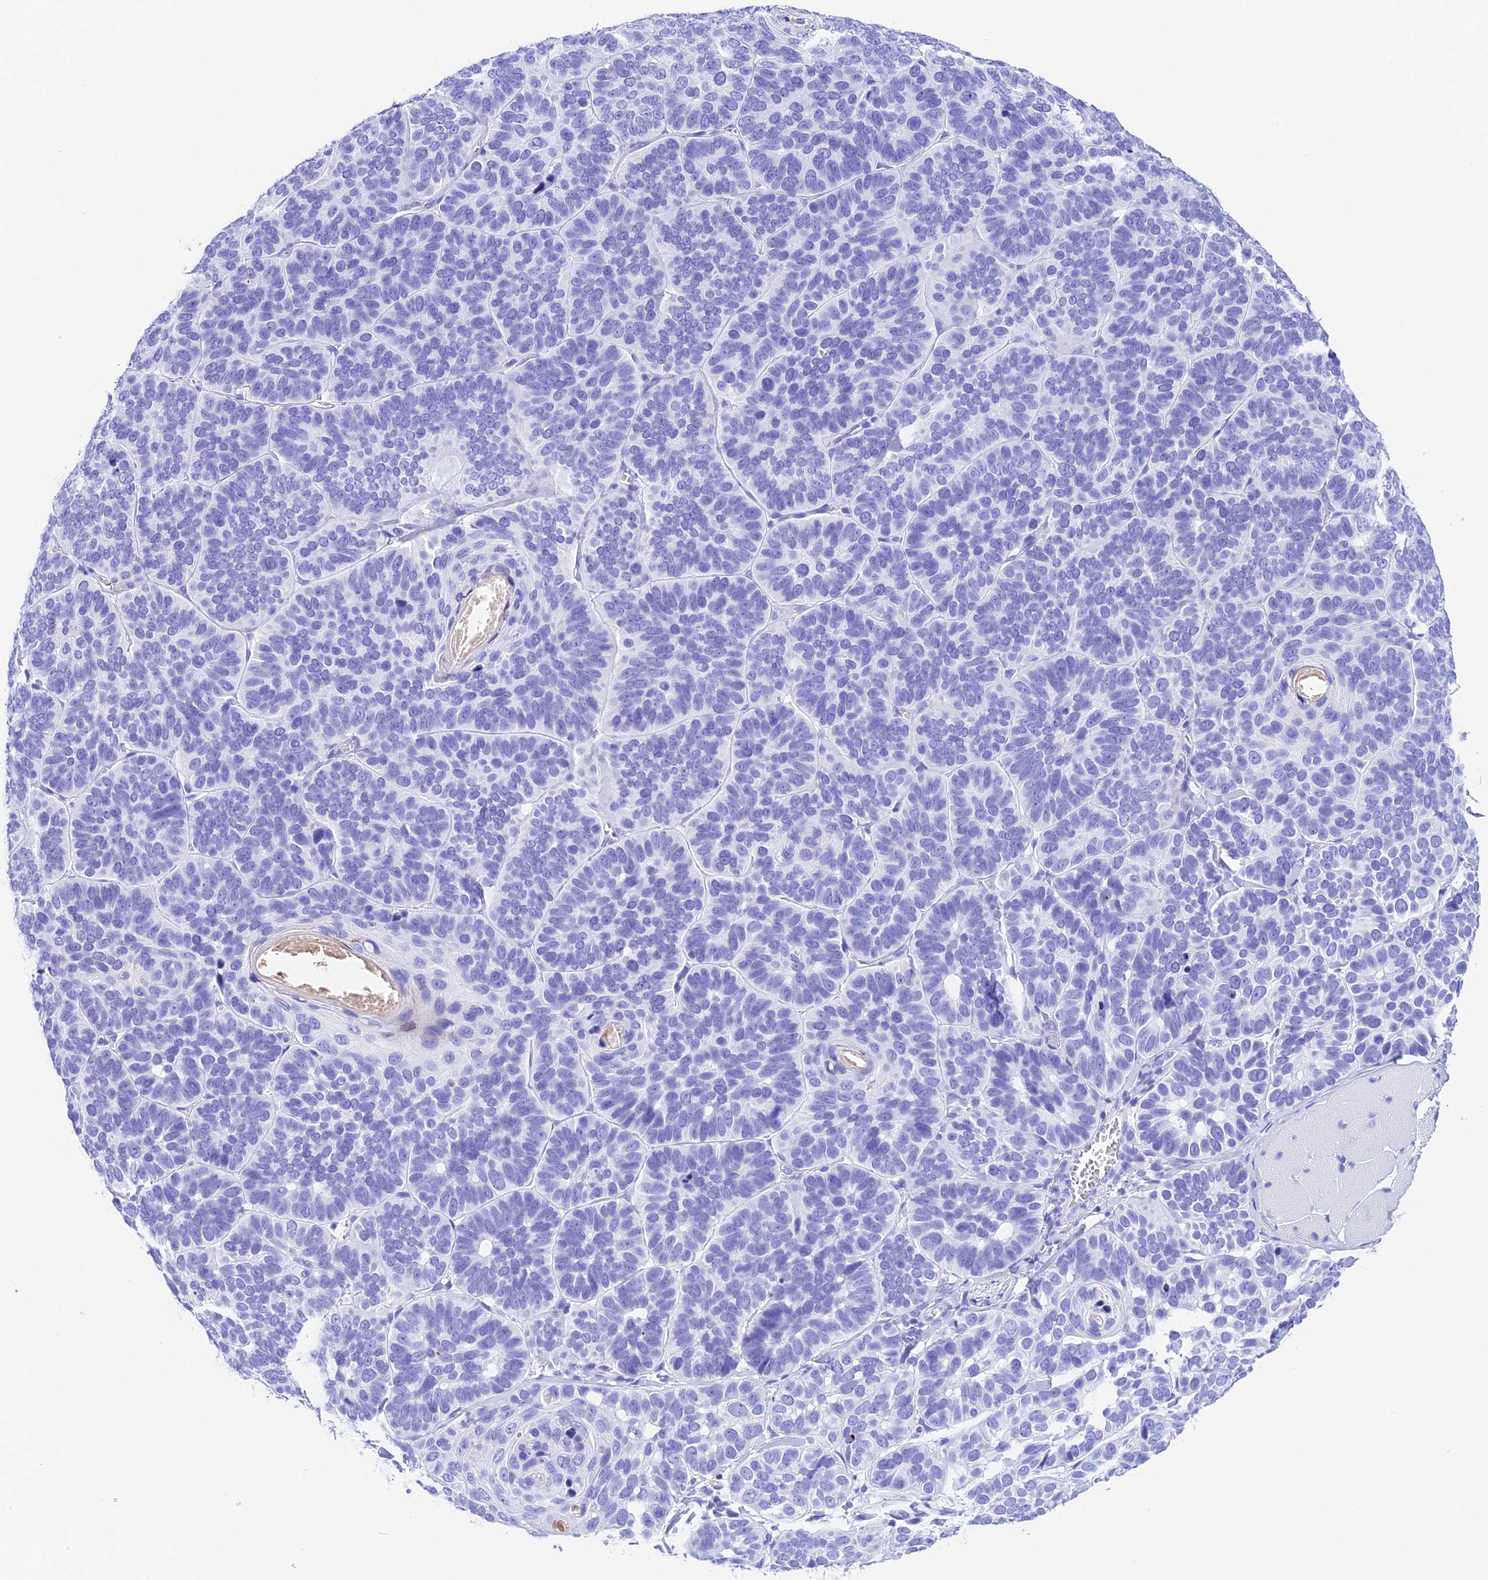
{"staining": {"intensity": "negative", "quantity": "none", "location": "none"}, "tissue": "skin cancer", "cell_type": "Tumor cells", "image_type": "cancer", "snomed": [{"axis": "morphology", "description": "Basal cell carcinoma"}, {"axis": "topography", "description": "Skin"}], "caption": "Skin basal cell carcinoma was stained to show a protein in brown. There is no significant positivity in tumor cells. (Brightfield microscopy of DAB (3,3'-diaminobenzidine) immunohistochemistry at high magnification).", "gene": "PSG11", "patient": {"sex": "male", "age": 62}}